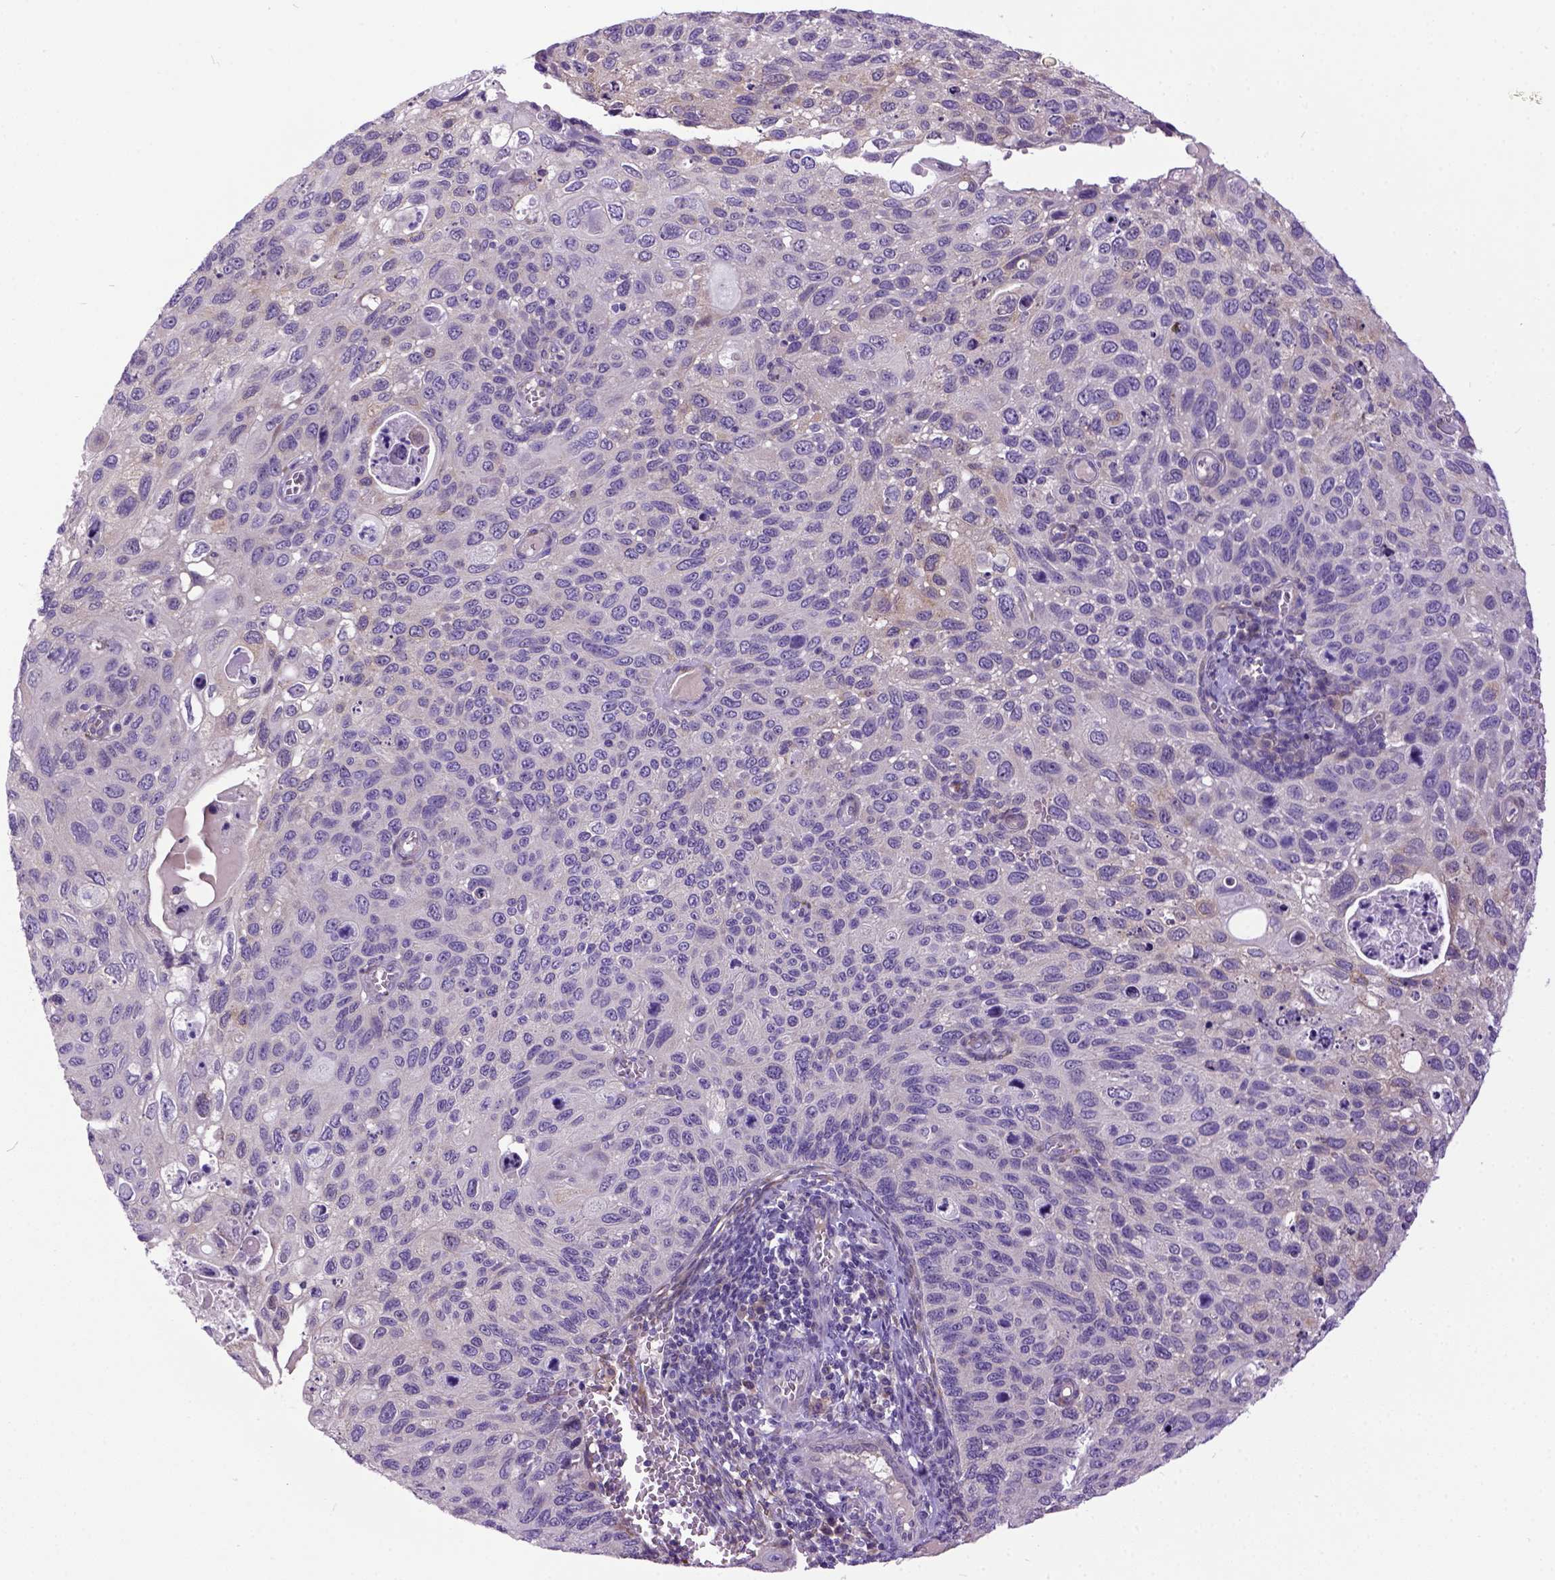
{"staining": {"intensity": "negative", "quantity": "none", "location": "none"}, "tissue": "cervical cancer", "cell_type": "Tumor cells", "image_type": "cancer", "snomed": [{"axis": "morphology", "description": "Squamous cell carcinoma, NOS"}, {"axis": "topography", "description": "Cervix"}], "caption": "Histopathology image shows no significant protein expression in tumor cells of cervical cancer (squamous cell carcinoma).", "gene": "NEK5", "patient": {"sex": "female", "age": 70}}